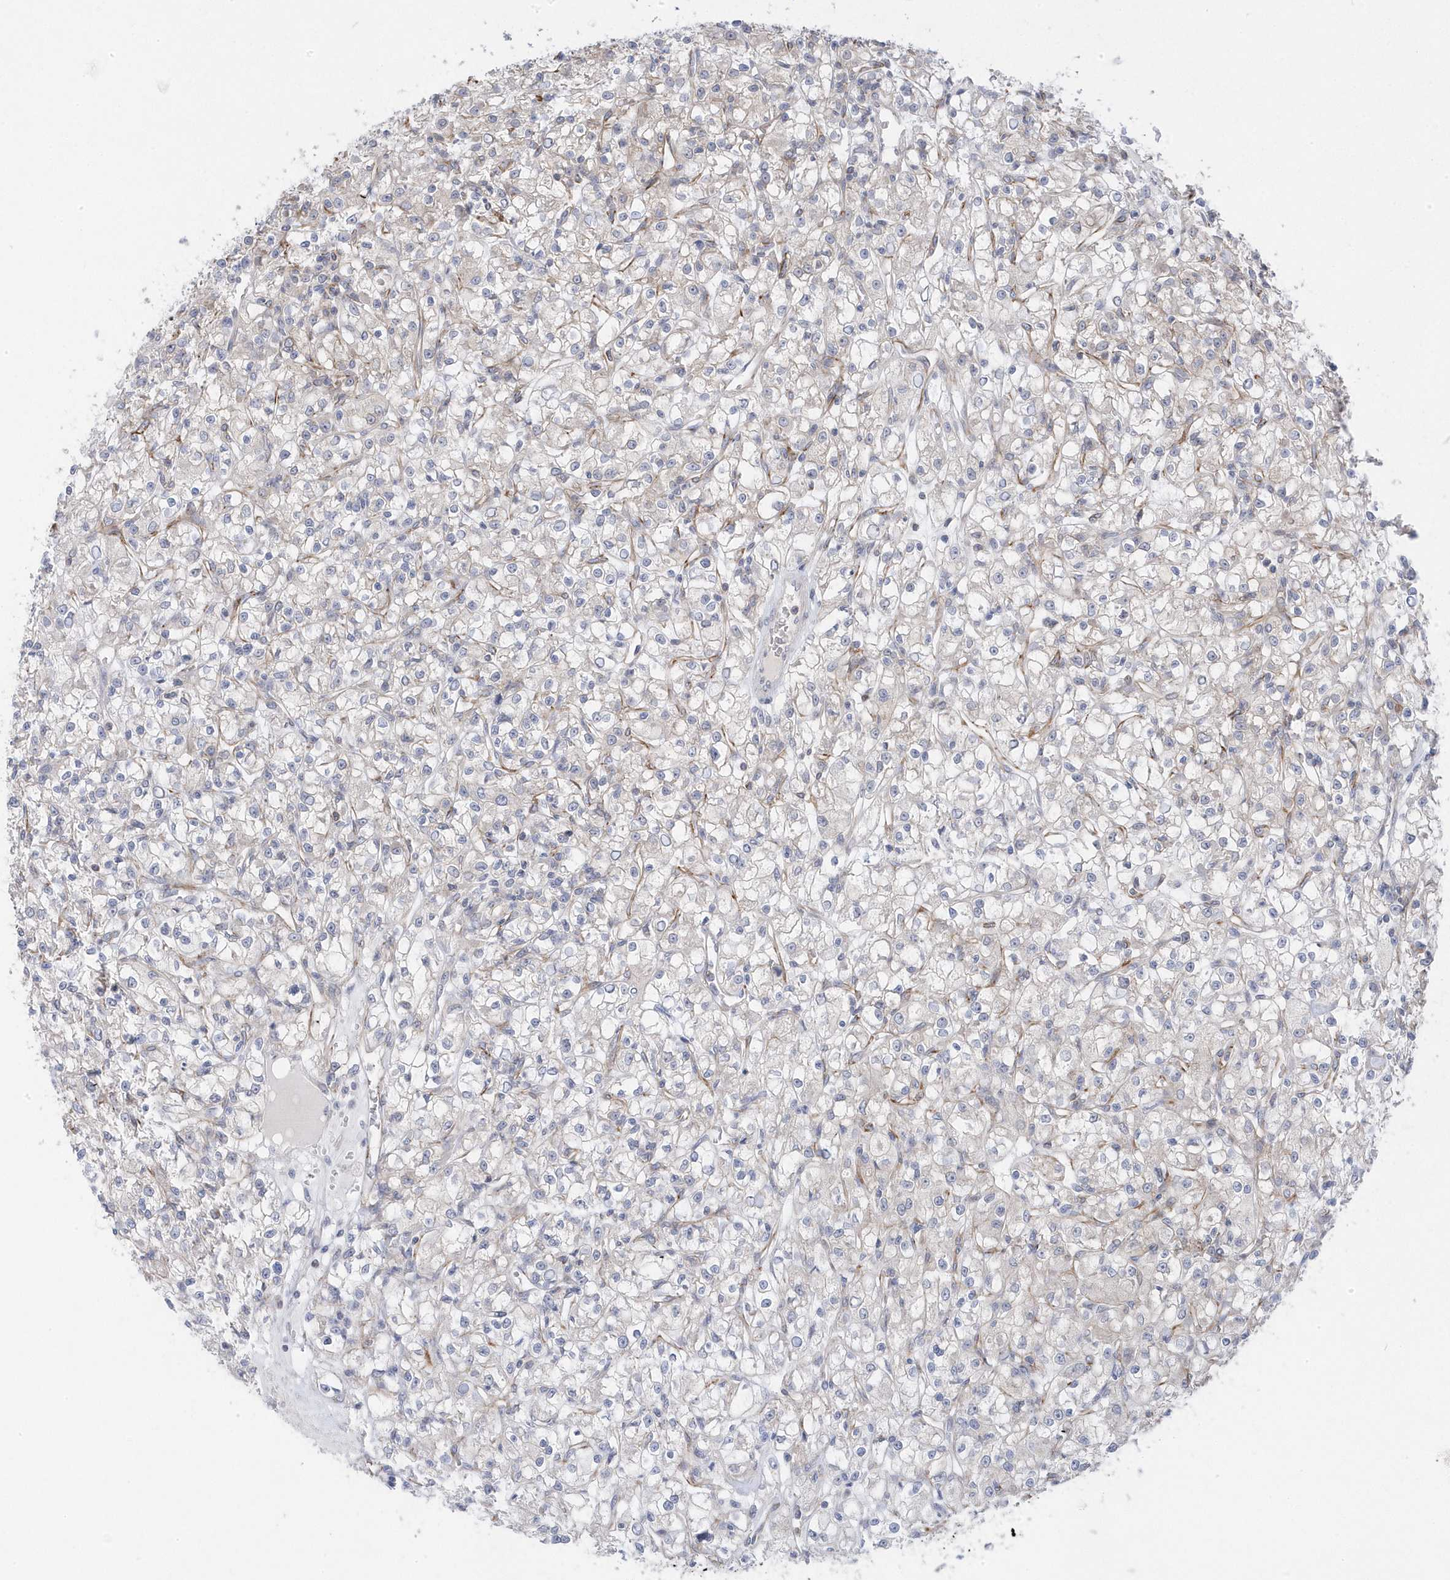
{"staining": {"intensity": "negative", "quantity": "none", "location": "none"}, "tissue": "renal cancer", "cell_type": "Tumor cells", "image_type": "cancer", "snomed": [{"axis": "morphology", "description": "Adenocarcinoma, NOS"}, {"axis": "topography", "description": "Kidney"}], "caption": "The micrograph reveals no staining of tumor cells in renal cancer.", "gene": "ANAPC1", "patient": {"sex": "female", "age": 59}}